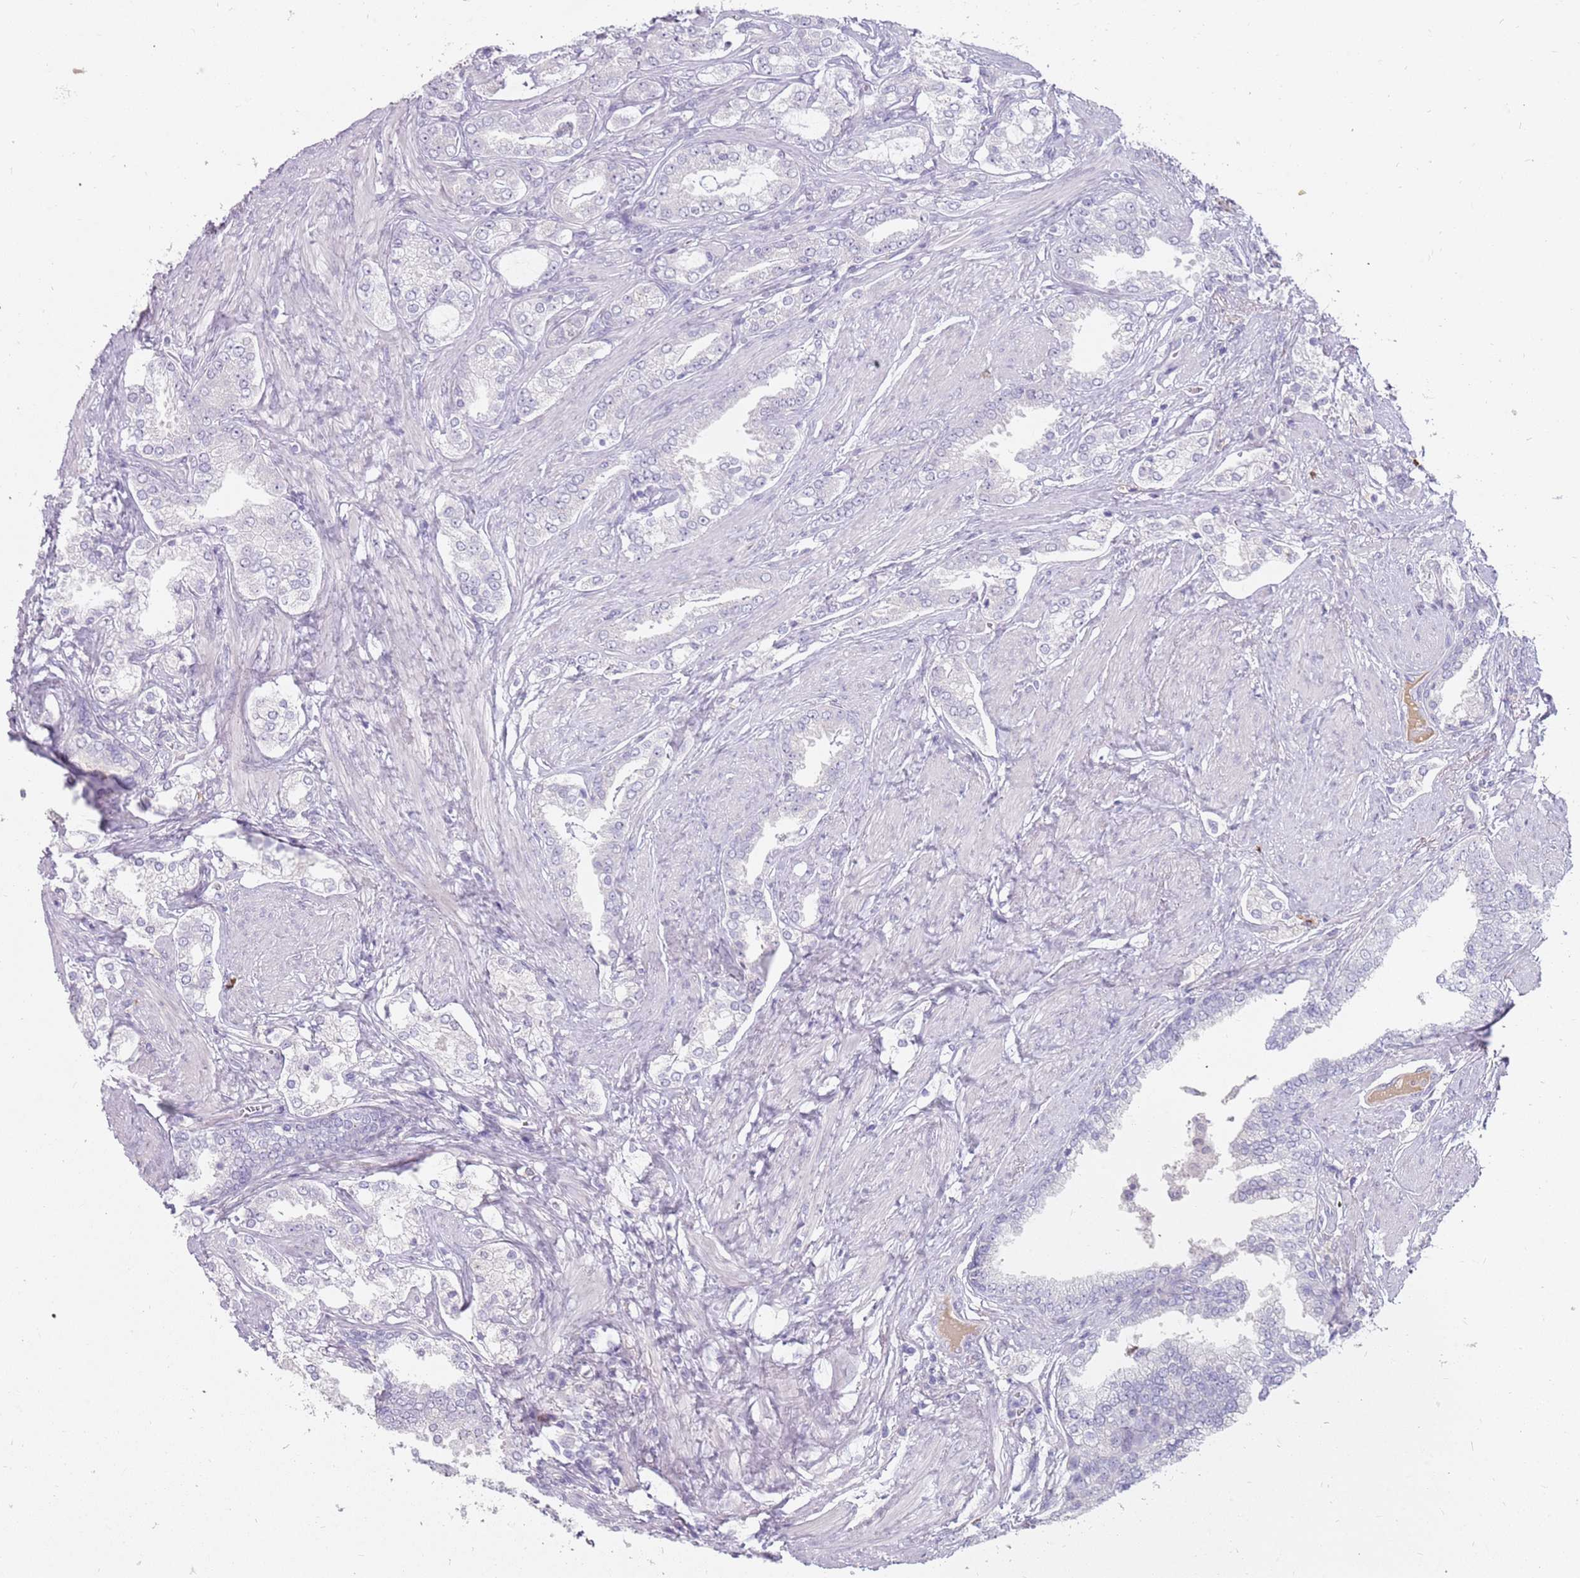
{"staining": {"intensity": "negative", "quantity": "none", "location": "none"}, "tissue": "prostate cancer", "cell_type": "Tumor cells", "image_type": "cancer", "snomed": [{"axis": "morphology", "description": "Adenocarcinoma, High grade"}, {"axis": "topography", "description": "Prostate"}], "caption": "High magnification brightfield microscopy of prostate cancer (adenocarcinoma (high-grade)) stained with DAB (3,3'-diaminobenzidine) (brown) and counterstained with hematoxylin (blue): tumor cells show no significant staining.", "gene": "DDX4", "patient": {"sex": "male", "age": 71}}